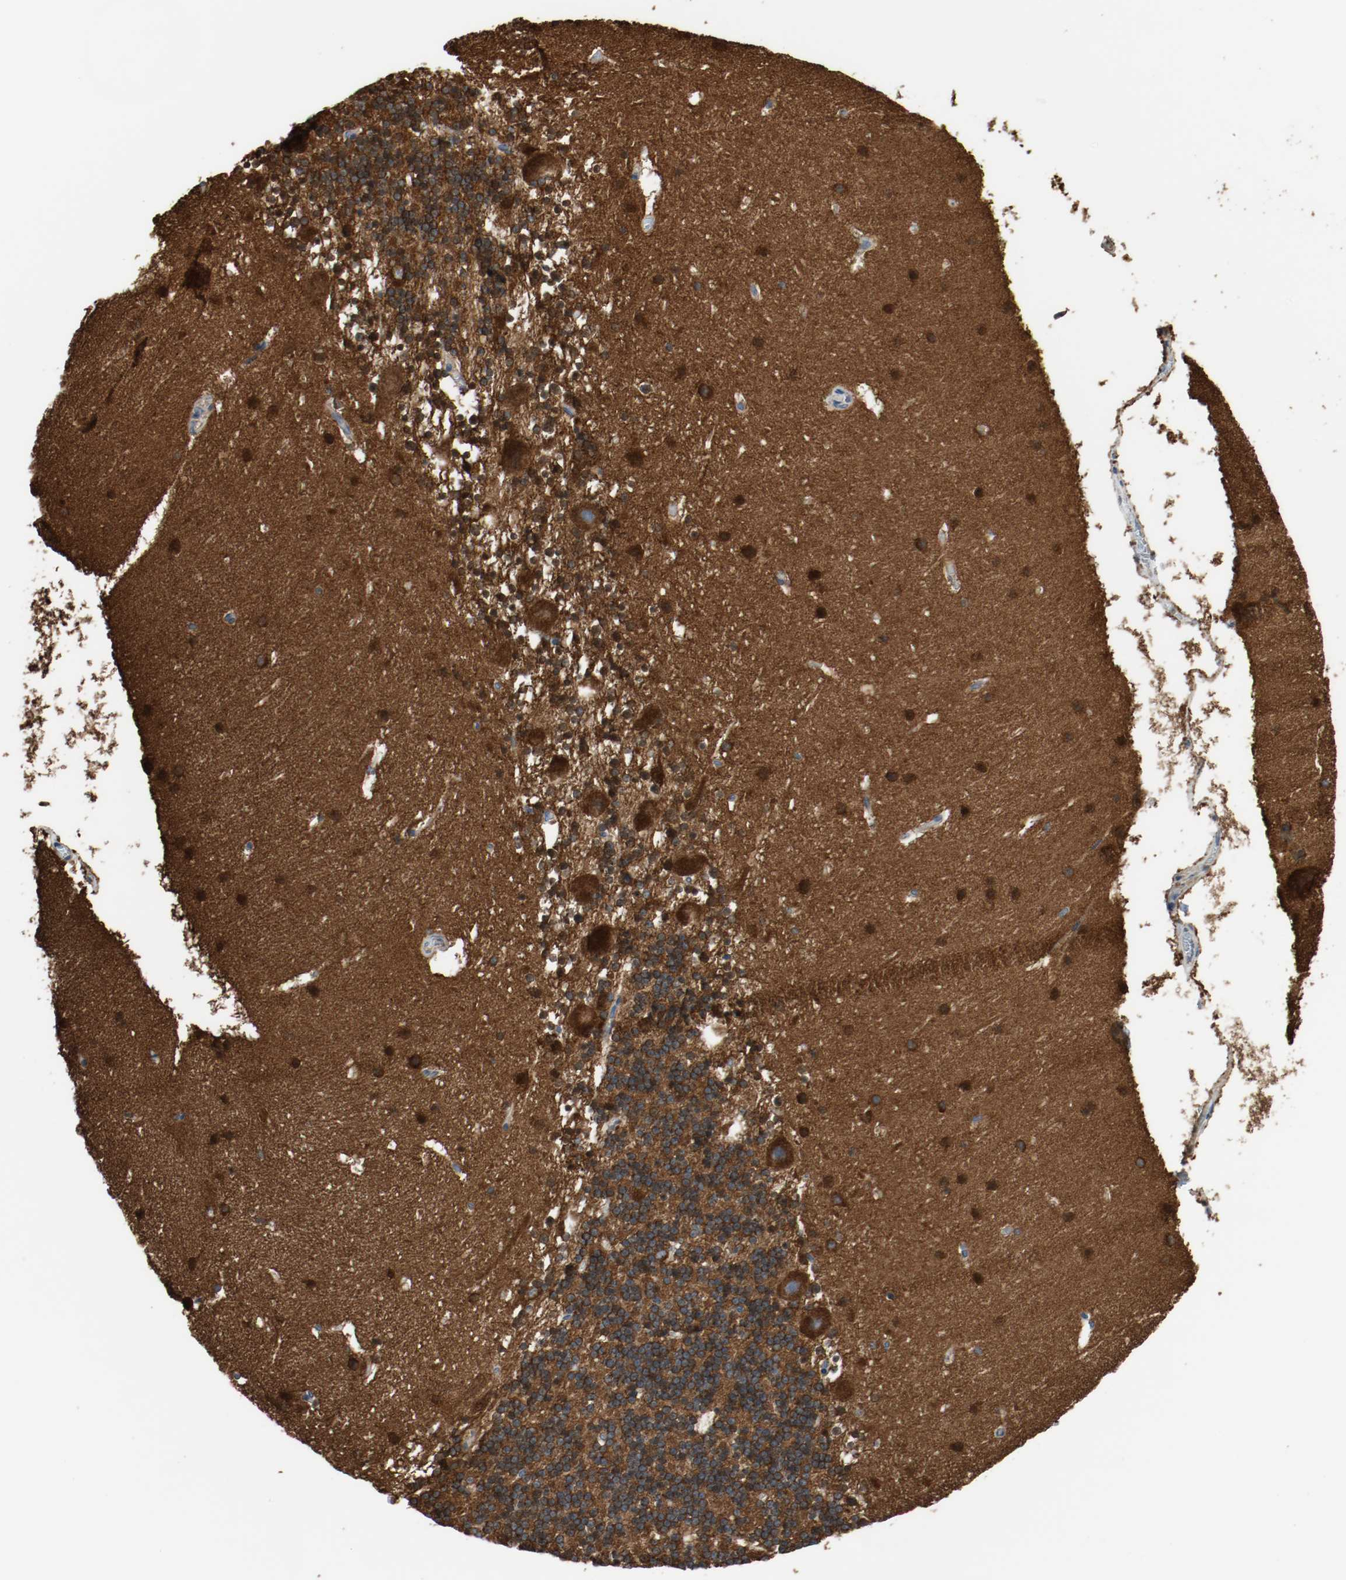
{"staining": {"intensity": "strong", "quantity": ">75%", "location": "cytoplasmic/membranous"}, "tissue": "cerebellum", "cell_type": "Cells in granular layer", "image_type": "normal", "snomed": [{"axis": "morphology", "description": "Normal tissue, NOS"}, {"axis": "topography", "description": "Cerebellum"}], "caption": "This image shows benign cerebellum stained with immunohistochemistry to label a protein in brown. The cytoplasmic/membranous of cells in granular layer show strong positivity for the protein. Nuclei are counter-stained blue.", "gene": "TUBA3D", "patient": {"sex": "male", "age": 45}}